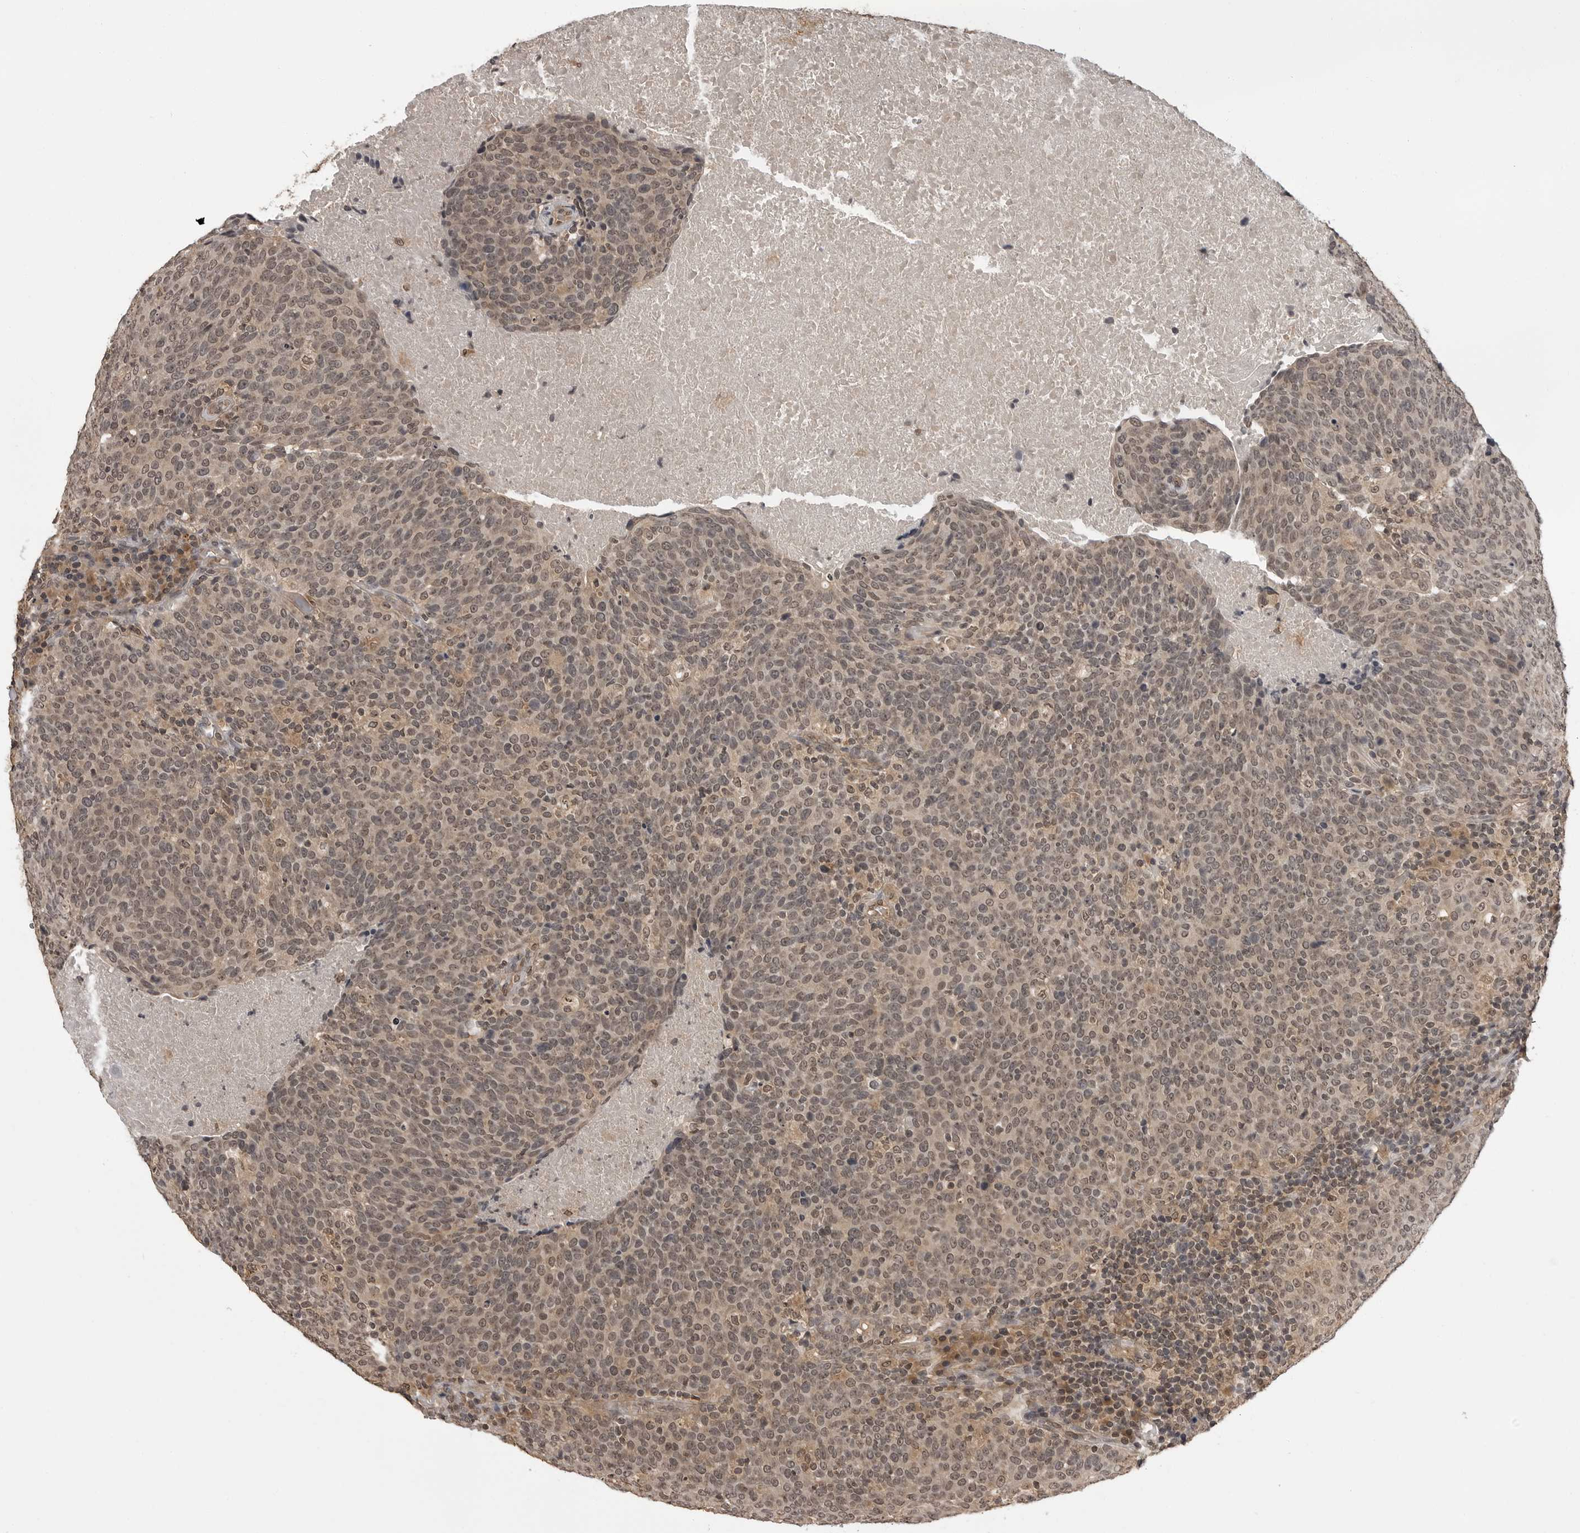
{"staining": {"intensity": "moderate", "quantity": ">75%", "location": "cytoplasmic/membranous,nuclear"}, "tissue": "head and neck cancer", "cell_type": "Tumor cells", "image_type": "cancer", "snomed": [{"axis": "morphology", "description": "Squamous cell carcinoma, NOS"}, {"axis": "morphology", "description": "Squamous cell carcinoma, metastatic, NOS"}, {"axis": "topography", "description": "Lymph node"}, {"axis": "topography", "description": "Head-Neck"}], "caption": "Squamous cell carcinoma (head and neck) stained with a protein marker reveals moderate staining in tumor cells.", "gene": "IL24", "patient": {"sex": "male", "age": 62}}